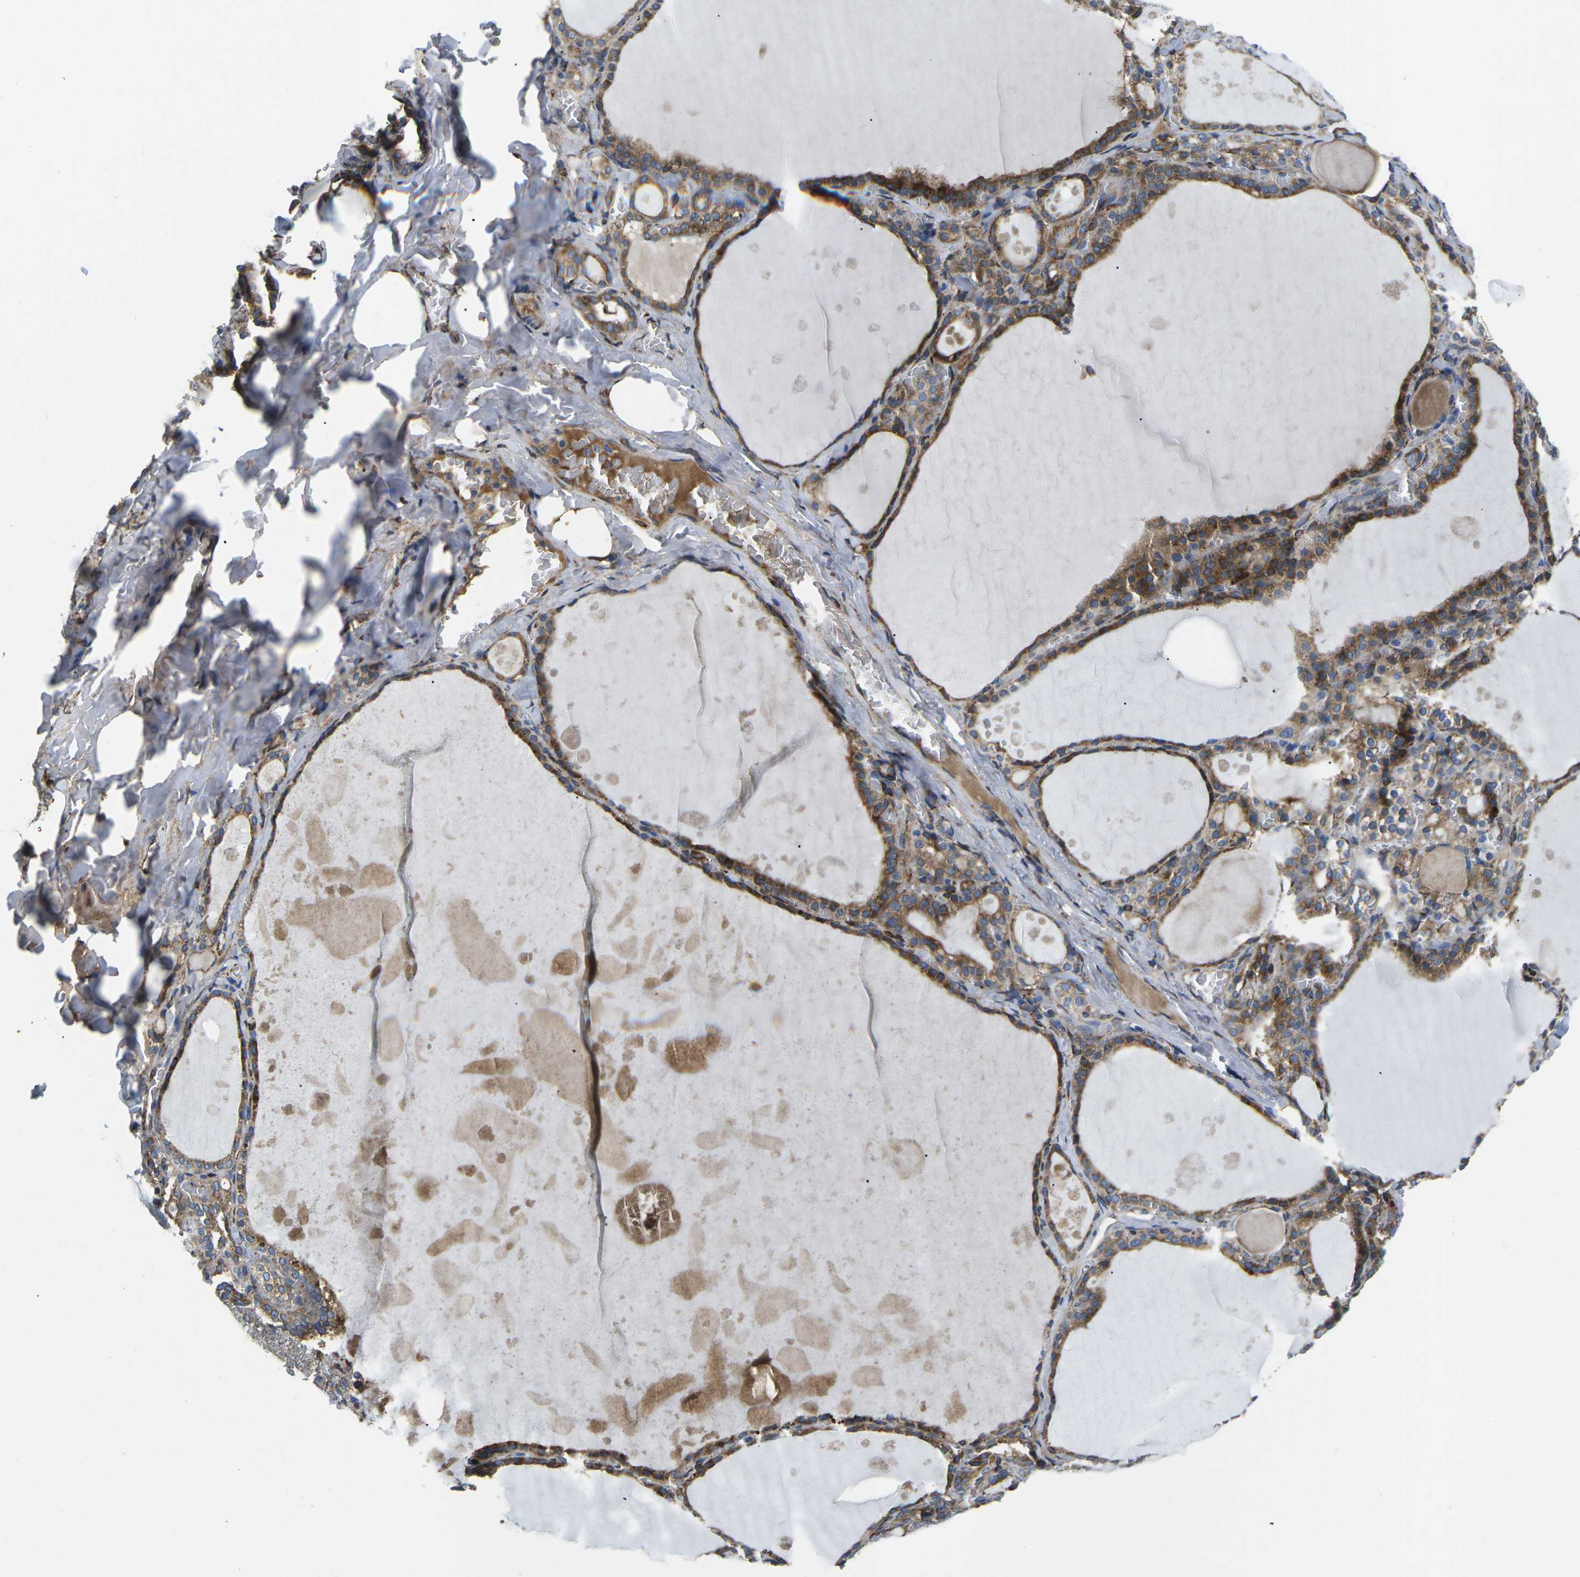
{"staining": {"intensity": "moderate", "quantity": ">75%", "location": "cytoplasmic/membranous"}, "tissue": "thyroid gland", "cell_type": "Glandular cells", "image_type": "normal", "snomed": [{"axis": "morphology", "description": "Normal tissue, NOS"}, {"axis": "topography", "description": "Thyroid gland"}], "caption": "Immunohistochemical staining of unremarkable thyroid gland reveals medium levels of moderate cytoplasmic/membranous positivity in about >75% of glandular cells.", "gene": "PDZD8", "patient": {"sex": "male", "age": 56}}